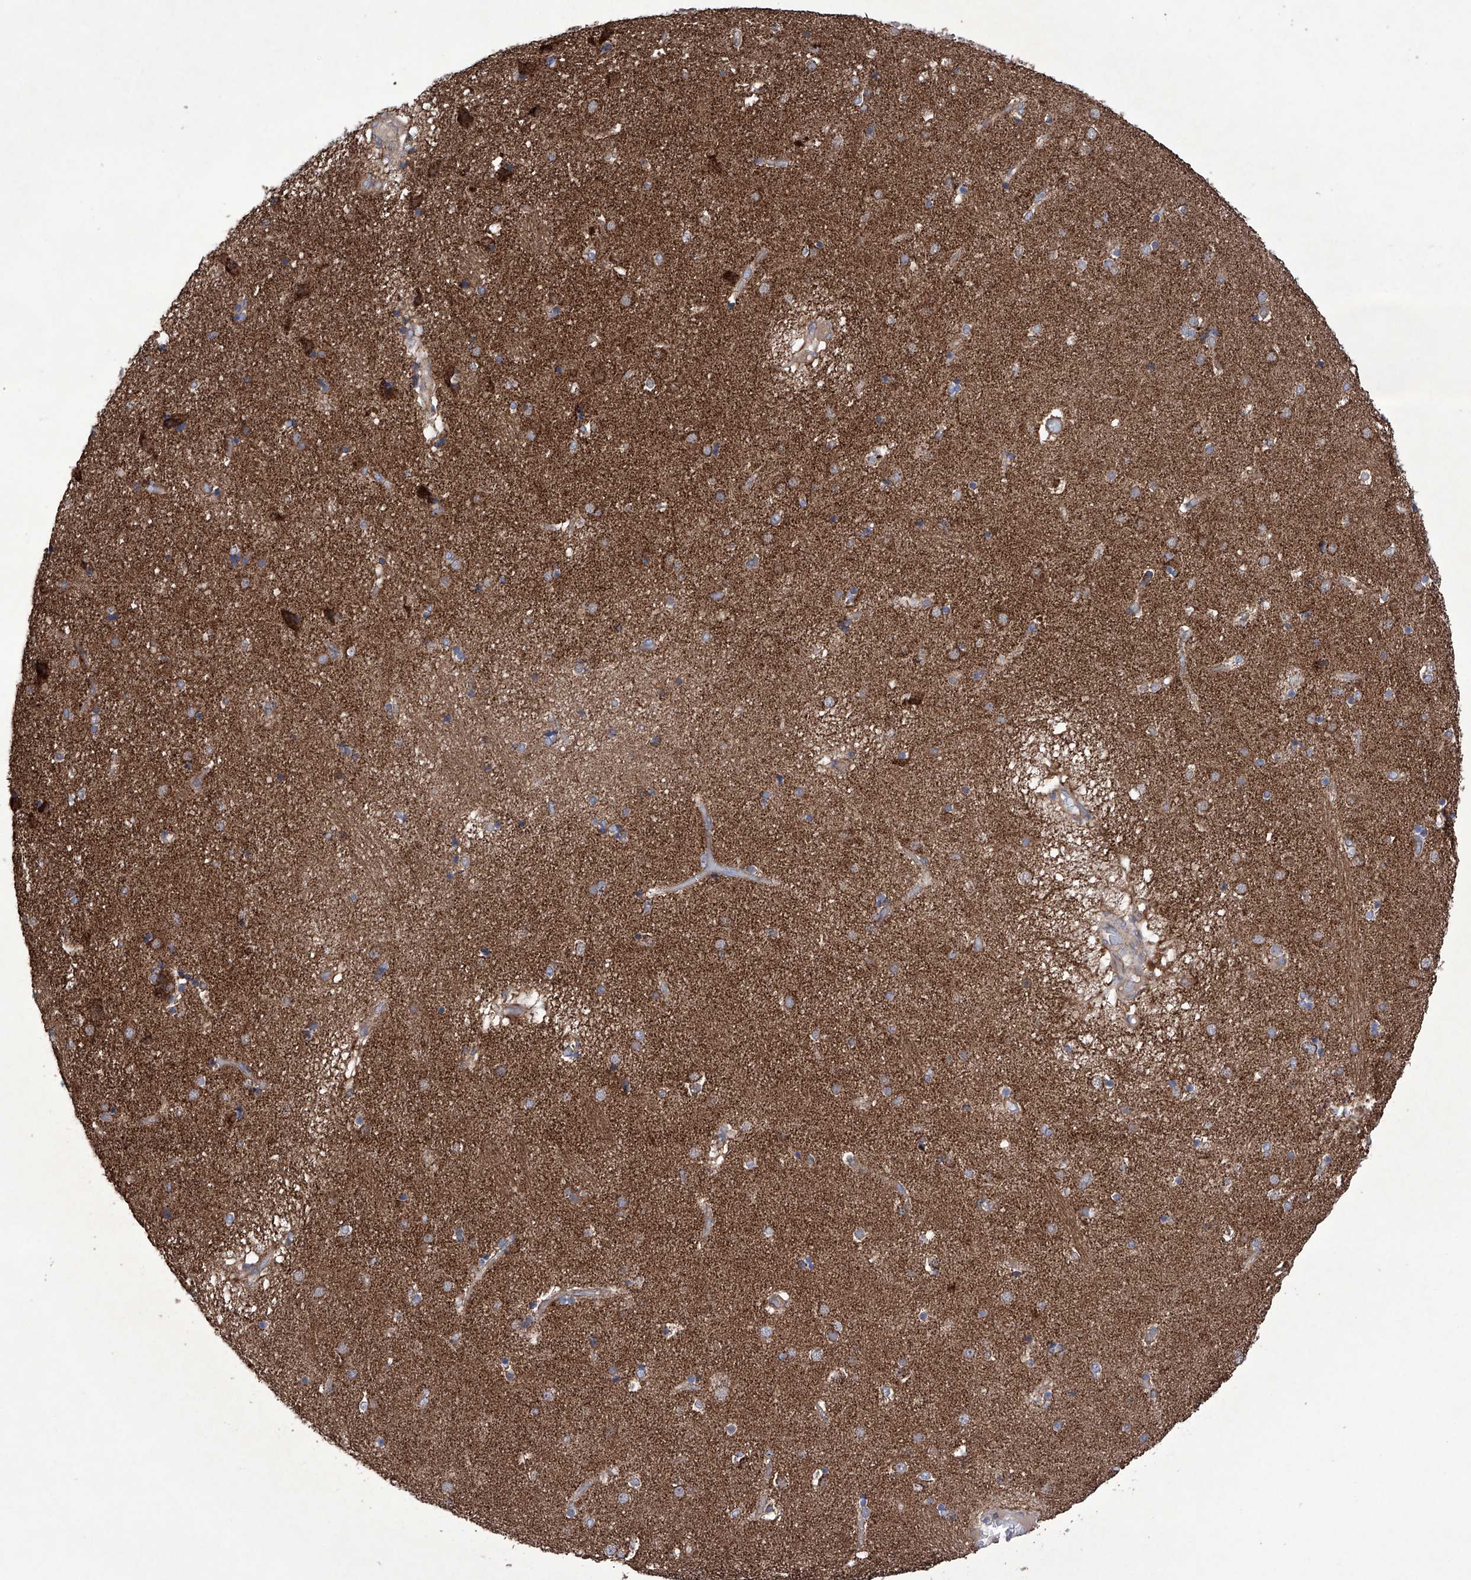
{"staining": {"intensity": "moderate", "quantity": ">75%", "location": "cytoplasmic/membranous"}, "tissue": "caudate", "cell_type": "Glial cells", "image_type": "normal", "snomed": [{"axis": "morphology", "description": "Normal tissue, NOS"}, {"axis": "topography", "description": "Lateral ventricle wall"}], "caption": "High-power microscopy captured an IHC image of benign caudate, revealing moderate cytoplasmic/membranous positivity in about >75% of glial cells. The protein is stained brown, and the nuclei are stained in blue (DAB IHC with brightfield microscopy, high magnification).", "gene": "EFCAB2", "patient": {"sex": "male", "age": 70}}